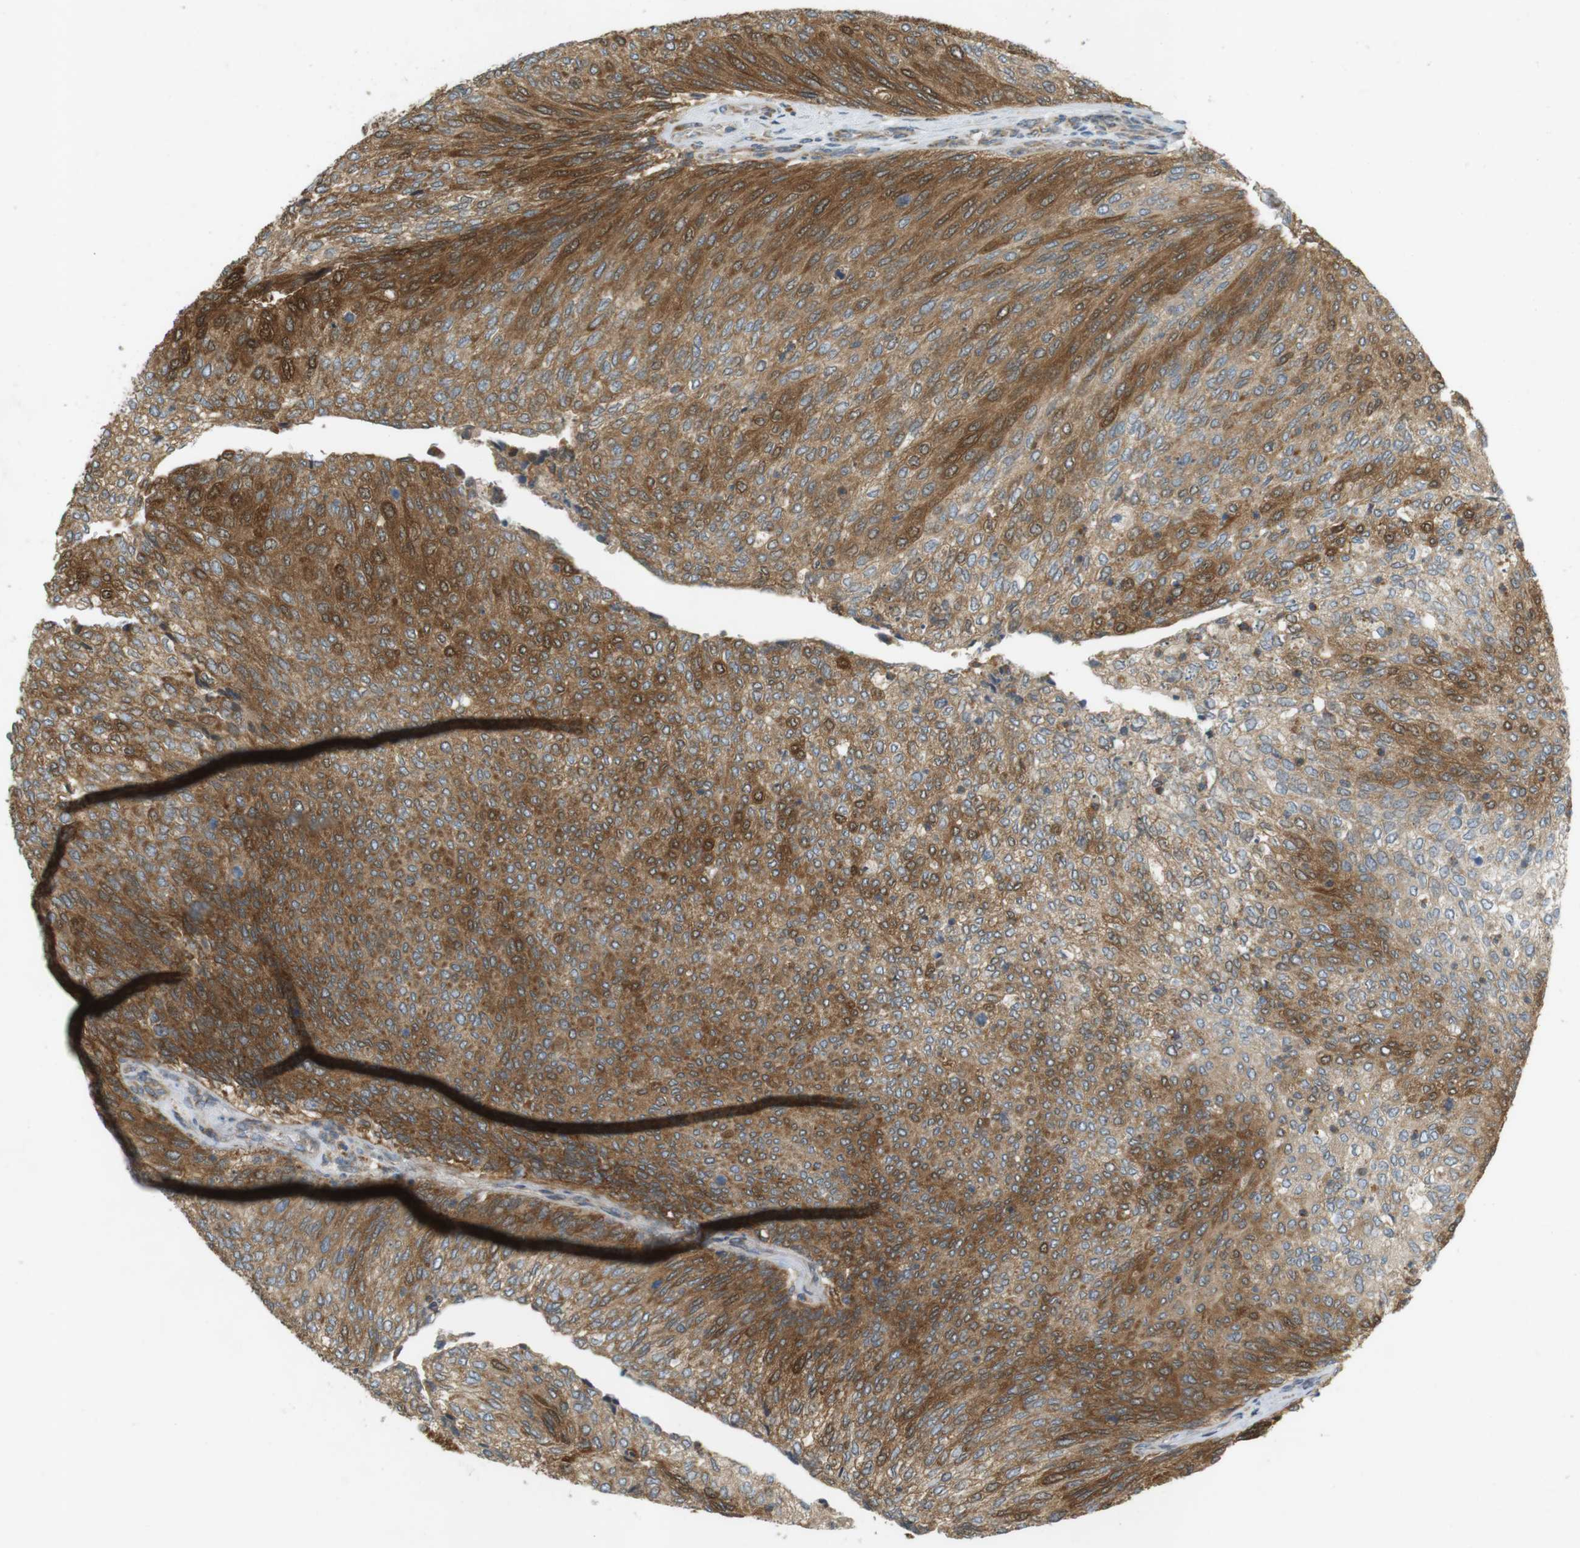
{"staining": {"intensity": "moderate", "quantity": ">75%", "location": "cytoplasmic/membranous"}, "tissue": "urothelial cancer", "cell_type": "Tumor cells", "image_type": "cancer", "snomed": [{"axis": "morphology", "description": "Urothelial carcinoma, Low grade"}, {"axis": "topography", "description": "Urinary bladder"}], "caption": "Urothelial cancer was stained to show a protein in brown. There is medium levels of moderate cytoplasmic/membranous expression in approximately >75% of tumor cells.", "gene": "SLC41A1", "patient": {"sex": "female", "age": 79}}